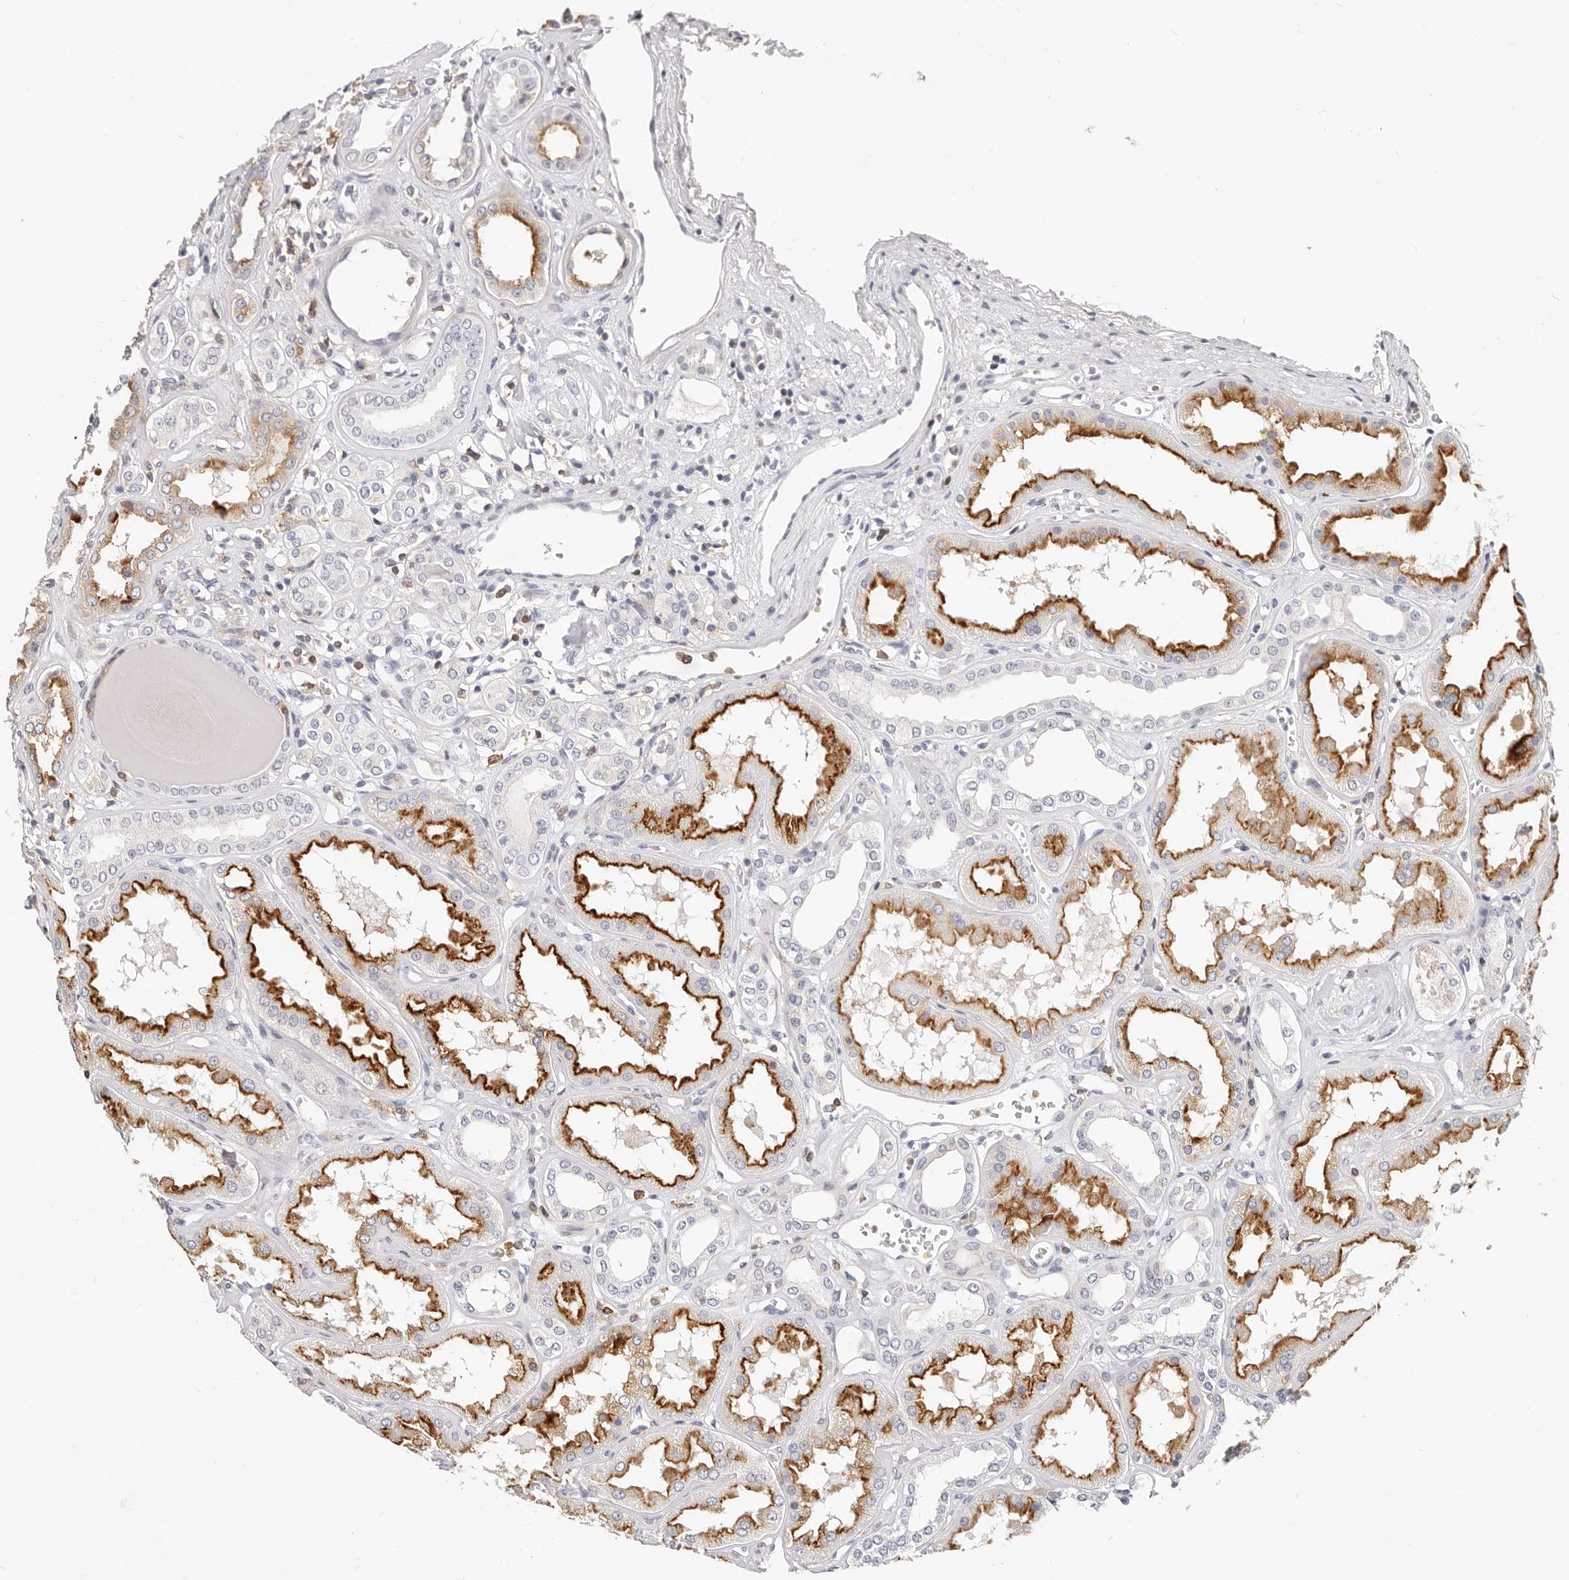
{"staining": {"intensity": "negative", "quantity": "none", "location": "none"}, "tissue": "kidney", "cell_type": "Cells in glomeruli", "image_type": "normal", "snomed": [{"axis": "morphology", "description": "Normal tissue, NOS"}, {"axis": "topography", "description": "Kidney"}], "caption": "IHC histopathology image of unremarkable kidney stained for a protein (brown), which demonstrates no staining in cells in glomeruli. Nuclei are stained in blue.", "gene": "TMEM63B", "patient": {"sex": "female", "age": 56}}